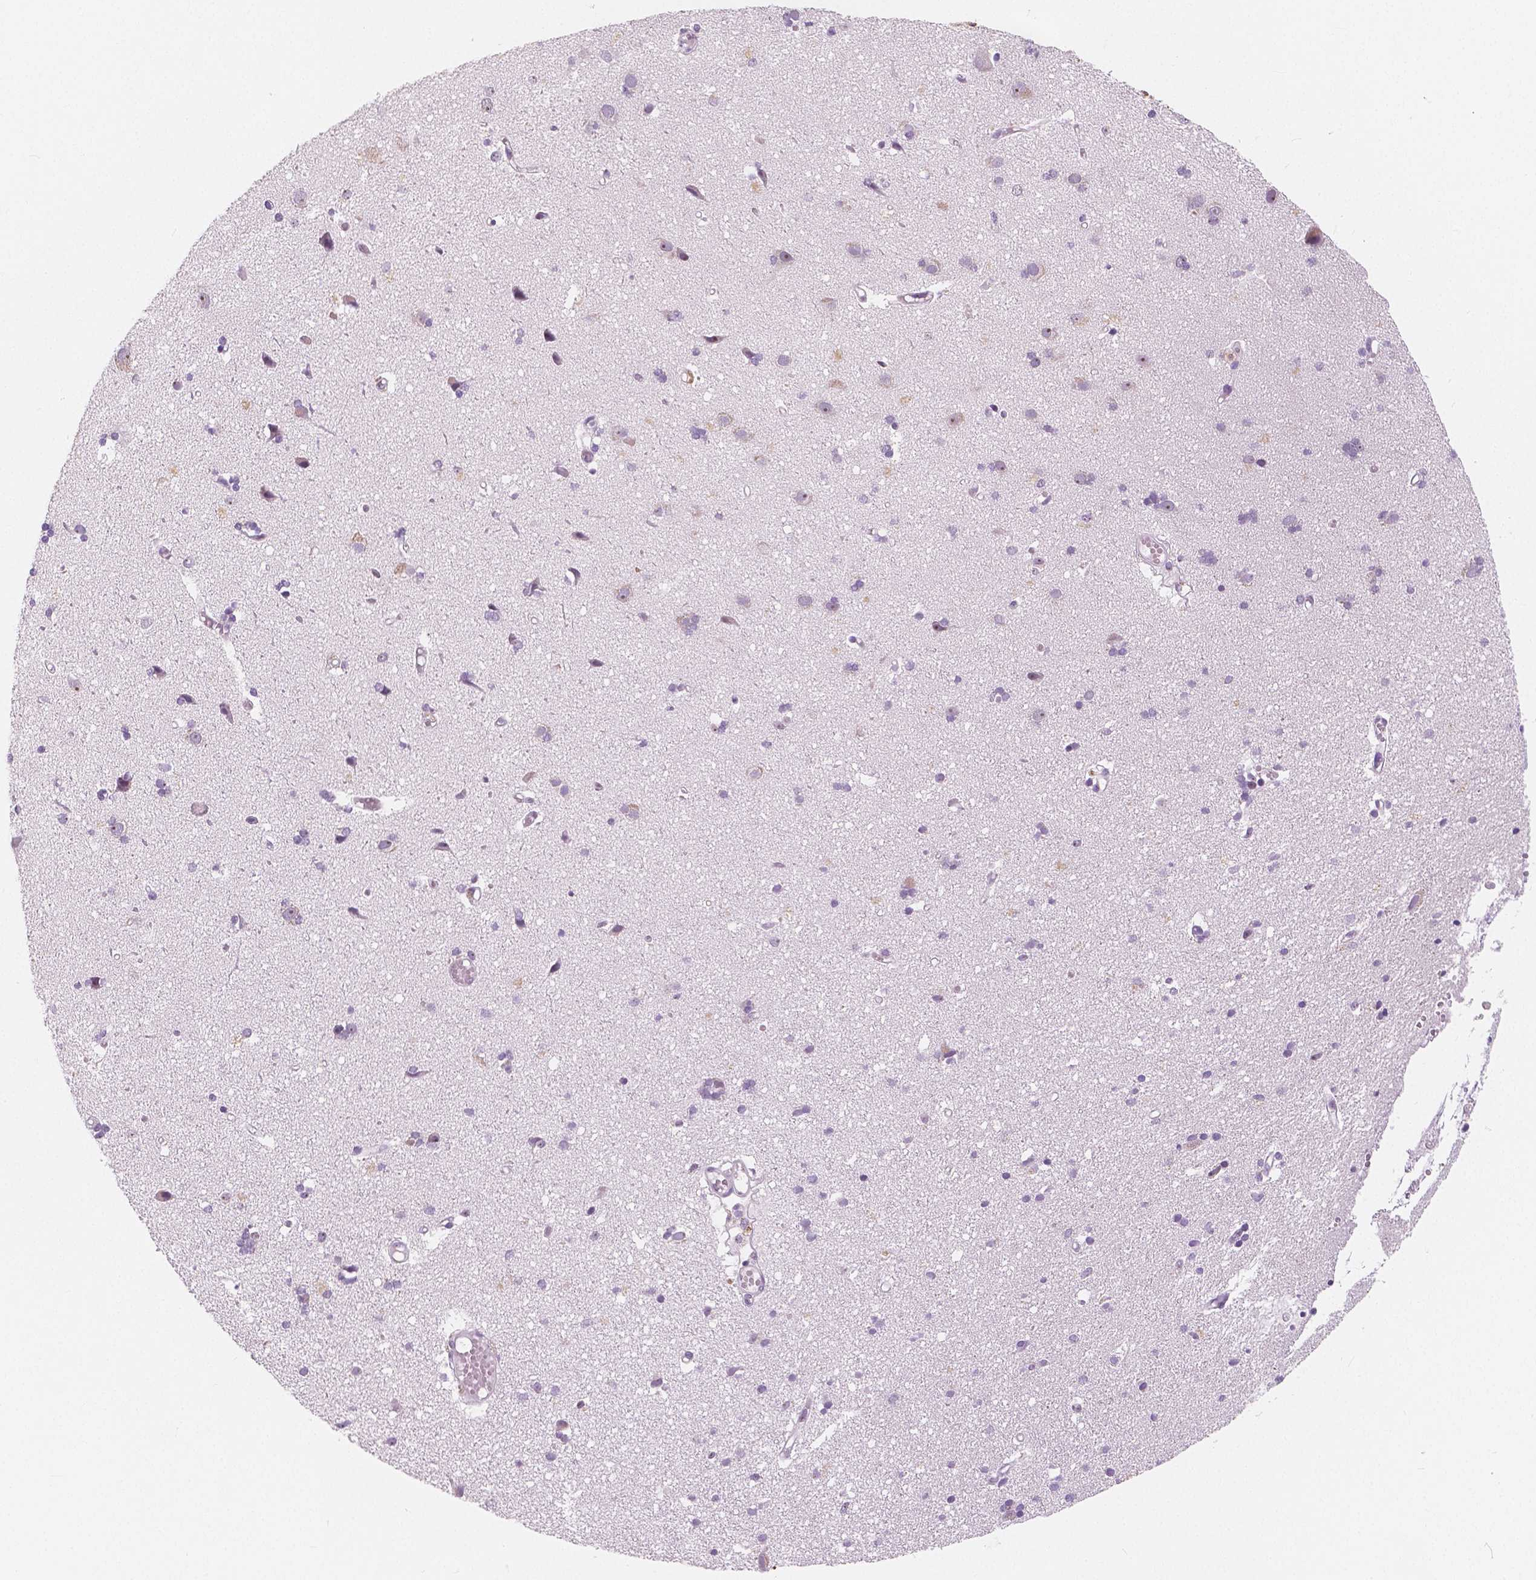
{"staining": {"intensity": "negative", "quantity": "none", "location": "none"}, "tissue": "cerebral cortex", "cell_type": "Endothelial cells", "image_type": "normal", "snomed": [{"axis": "morphology", "description": "Normal tissue, NOS"}, {"axis": "morphology", "description": "Glioma, malignant, High grade"}, {"axis": "topography", "description": "Cerebral cortex"}], "caption": "A high-resolution photomicrograph shows immunohistochemistry staining of unremarkable cerebral cortex, which reveals no significant staining in endothelial cells.", "gene": "NOLC1", "patient": {"sex": "male", "age": 71}}